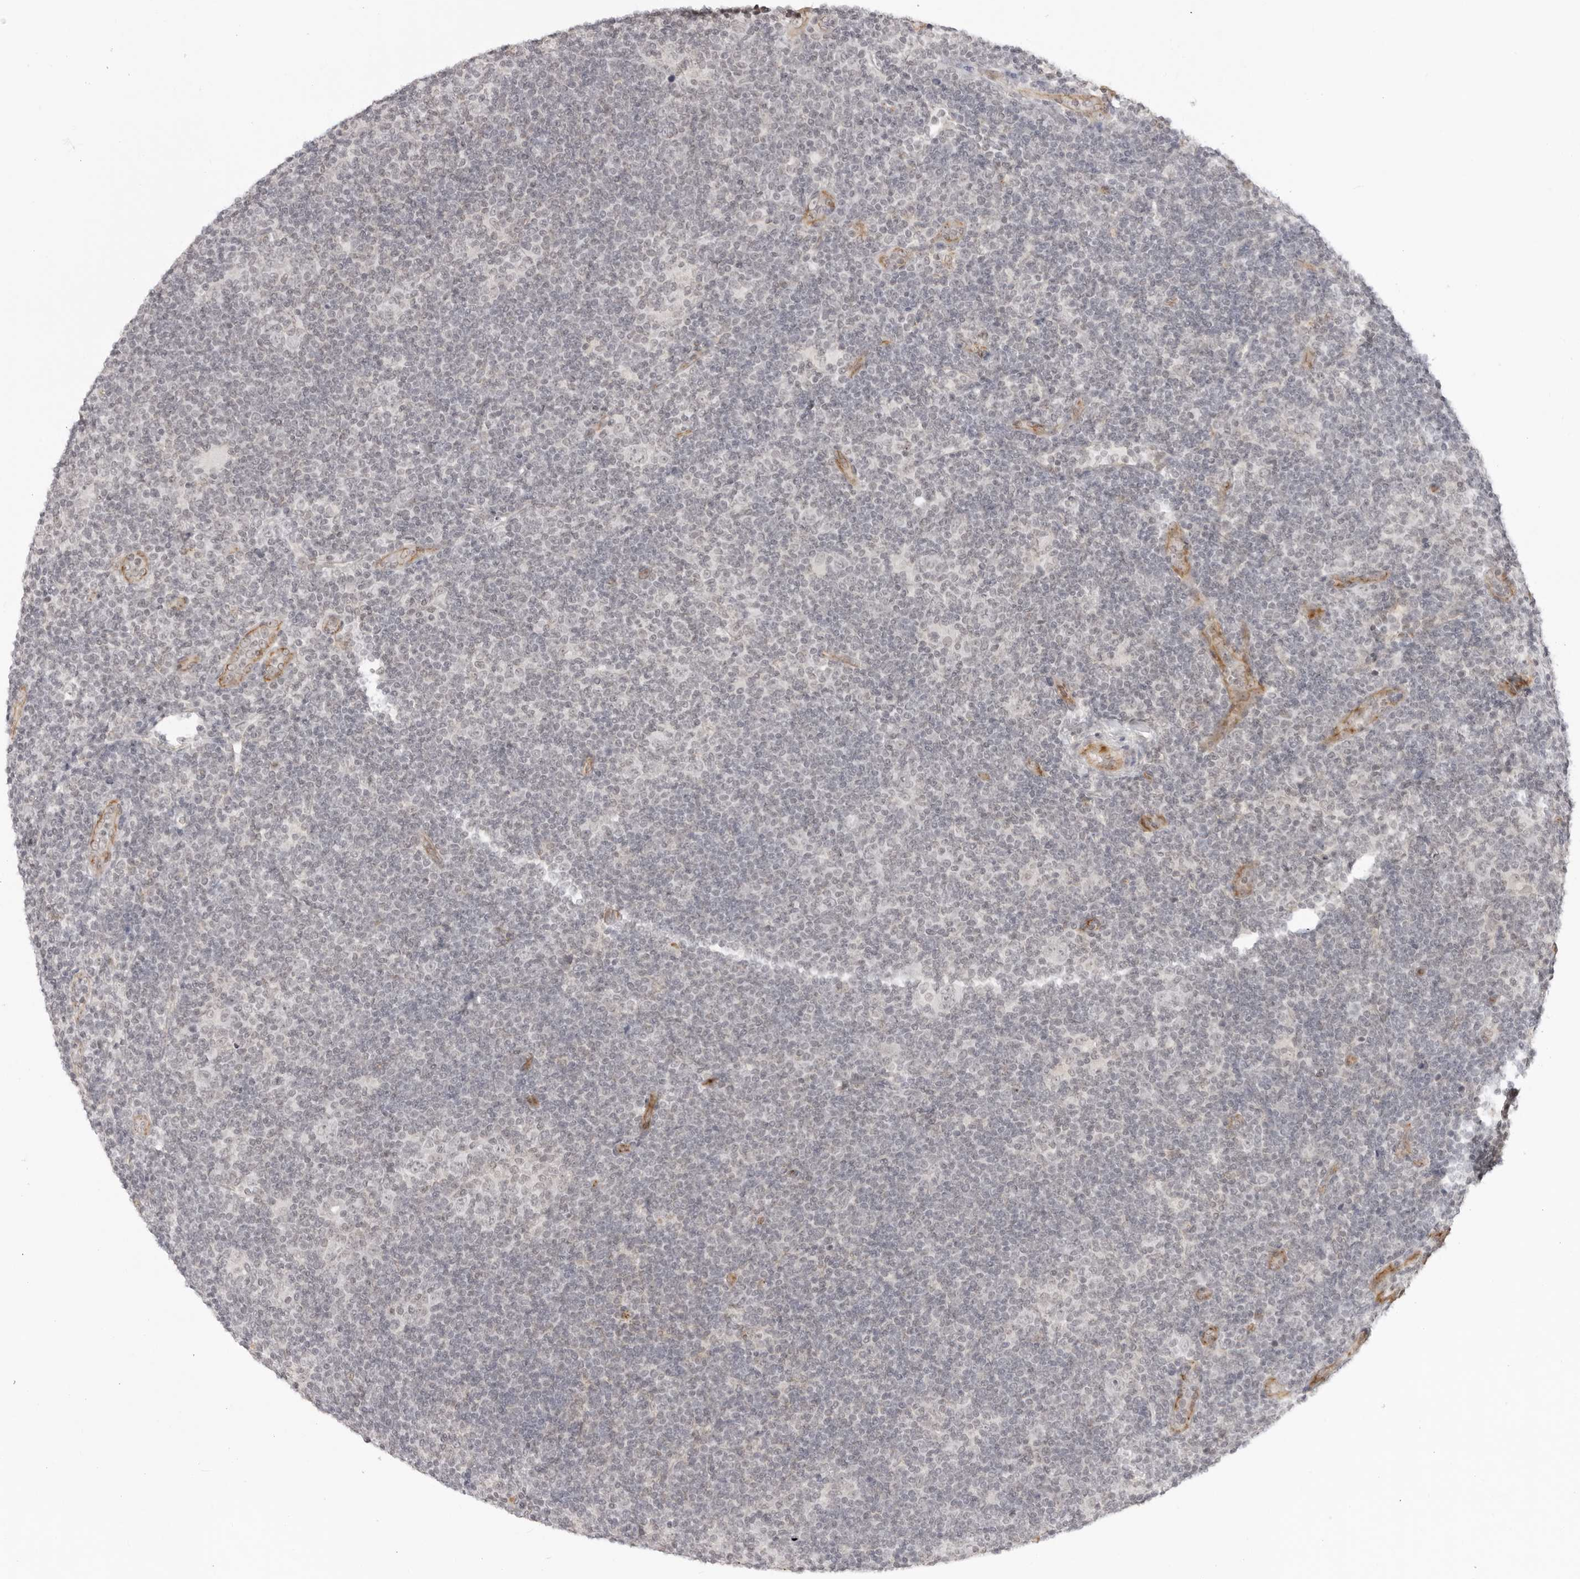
{"staining": {"intensity": "negative", "quantity": "none", "location": "none"}, "tissue": "lymphoma", "cell_type": "Tumor cells", "image_type": "cancer", "snomed": [{"axis": "morphology", "description": "Hodgkin's disease, NOS"}, {"axis": "topography", "description": "Lymph node"}], "caption": "Lymphoma was stained to show a protein in brown. There is no significant expression in tumor cells.", "gene": "TRAPPC3", "patient": {"sex": "female", "age": 57}}